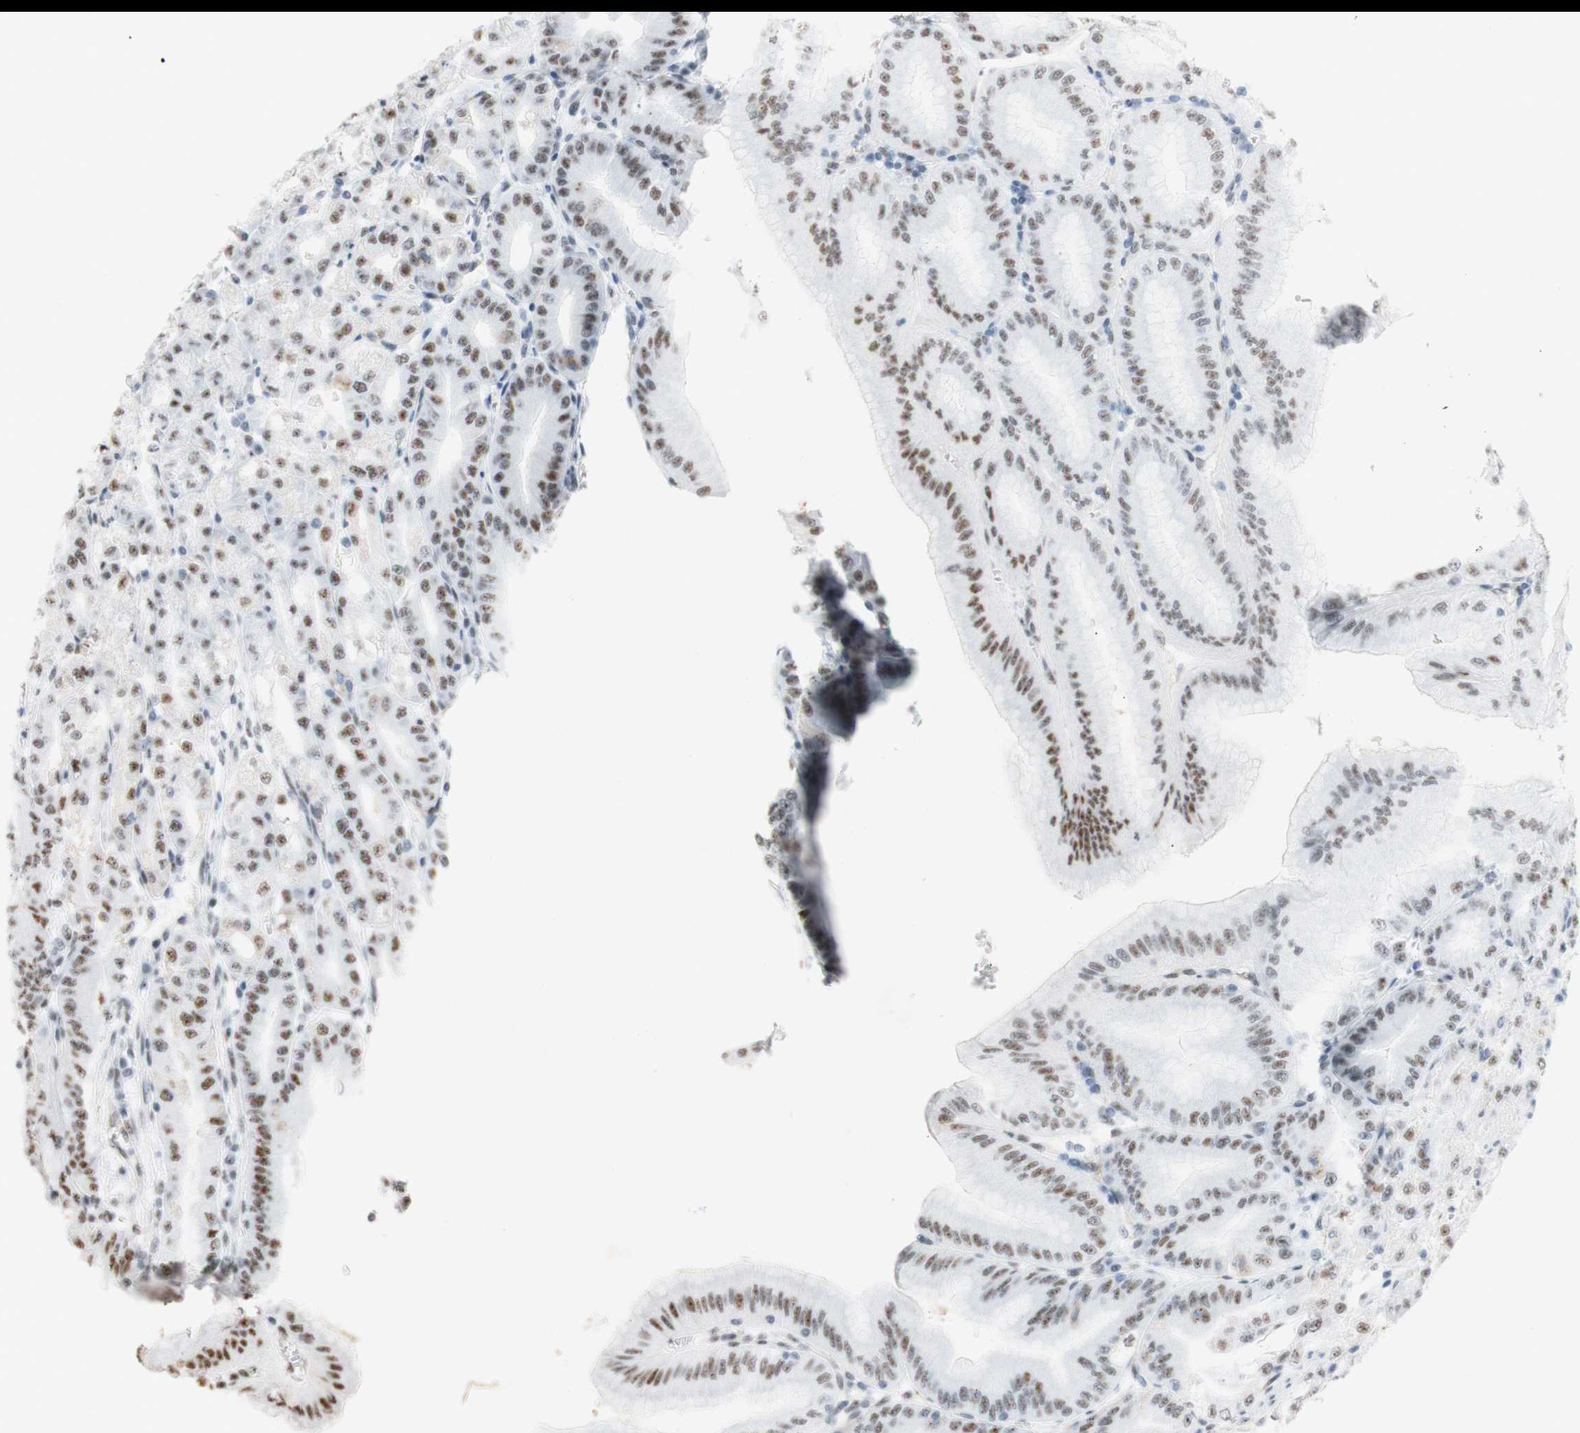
{"staining": {"intensity": "moderate", "quantity": "25%-75%", "location": "nuclear"}, "tissue": "stomach", "cell_type": "Glandular cells", "image_type": "normal", "snomed": [{"axis": "morphology", "description": "Normal tissue, NOS"}, {"axis": "topography", "description": "Stomach, lower"}], "caption": "Immunohistochemistry image of benign stomach stained for a protein (brown), which displays medium levels of moderate nuclear positivity in approximately 25%-75% of glandular cells.", "gene": "SAP18", "patient": {"sex": "male", "age": 71}}